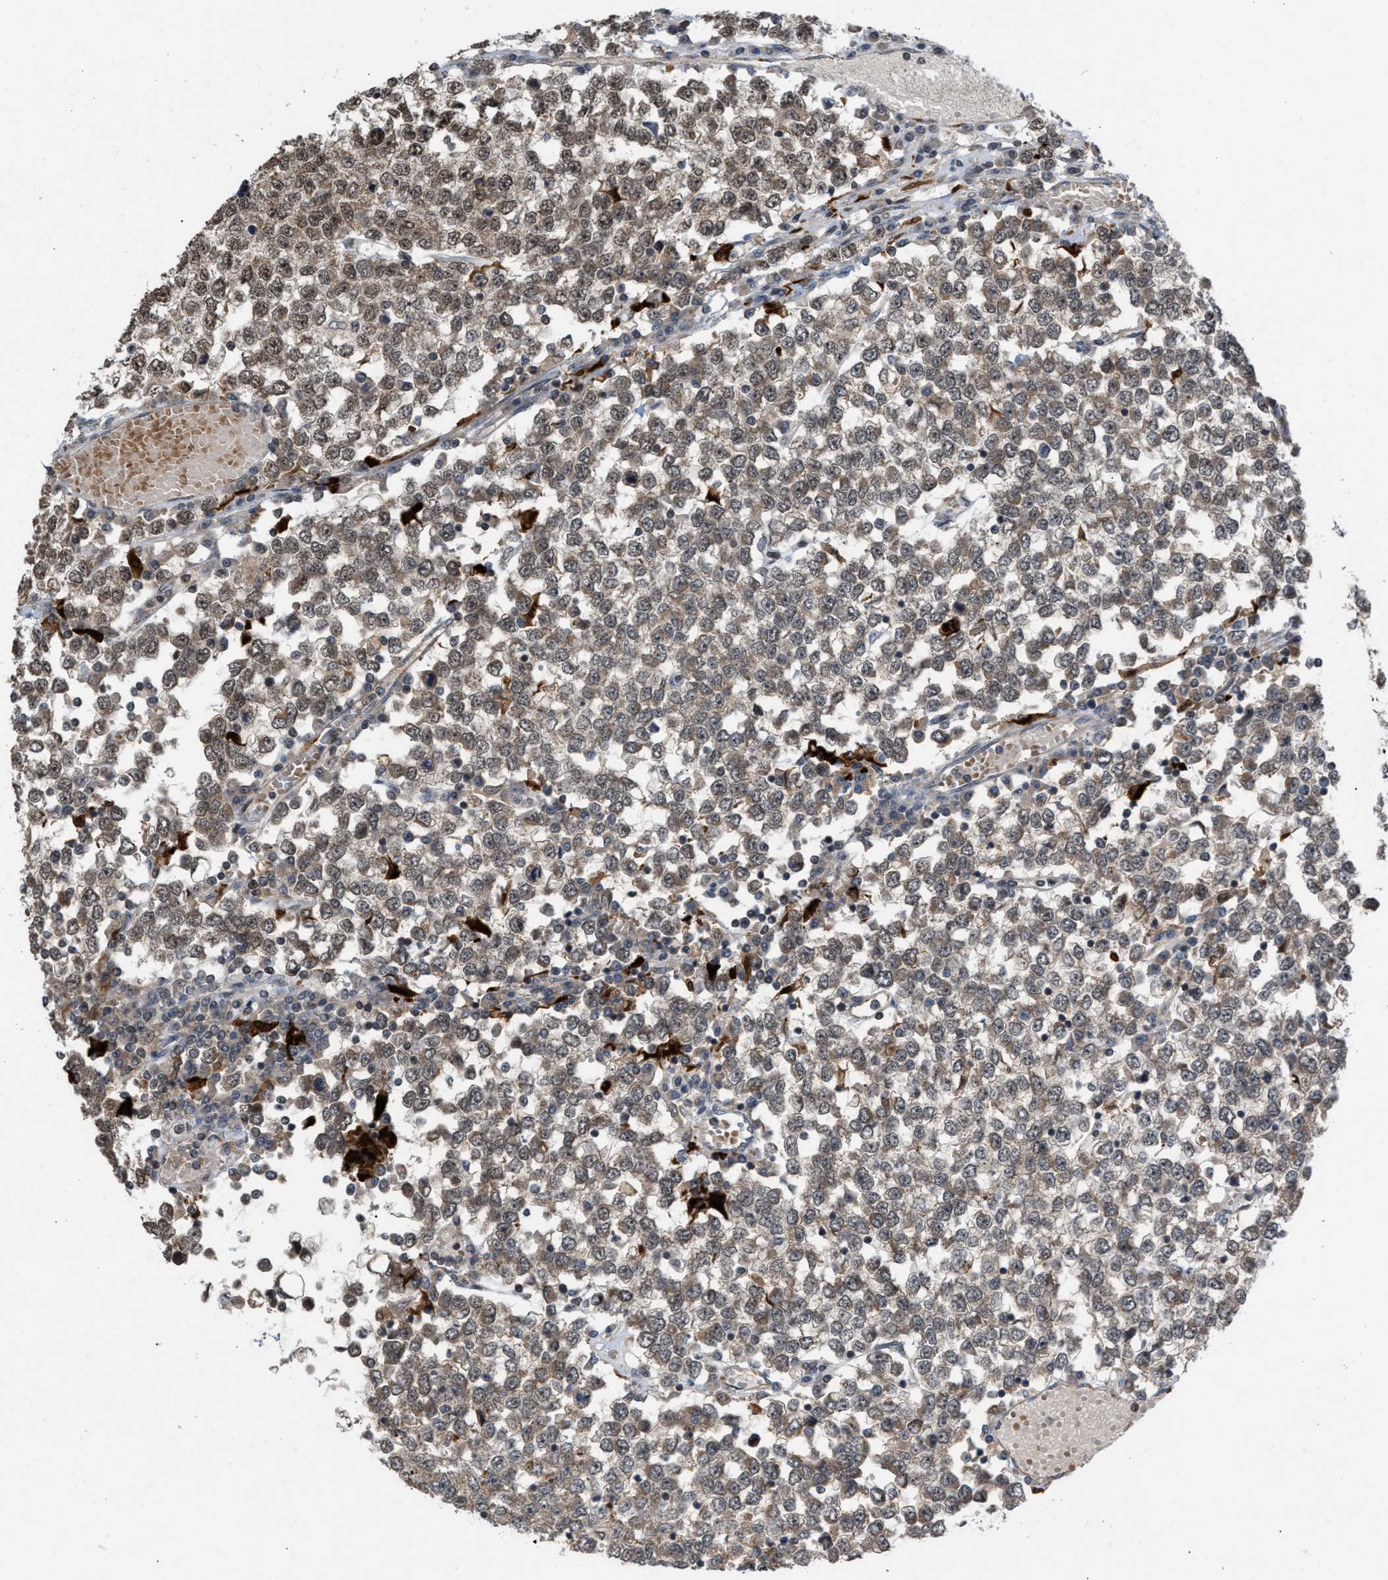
{"staining": {"intensity": "weak", "quantity": ">75%", "location": "cytoplasmic/membranous"}, "tissue": "testis cancer", "cell_type": "Tumor cells", "image_type": "cancer", "snomed": [{"axis": "morphology", "description": "Seminoma, NOS"}, {"axis": "topography", "description": "Testis"}], "caption": "The histopathology image shows immunohistochemical staining of testis cancer (seminoma). There is weak cytoplasmic/membranous expression is seen in about >75% of tumor cells. Immunohistochemistry (ihc) stains the protein of interest in brown and the nuclei are stained blue.", "gene": "C9orf78", "patient": {"sex": "male", "age": 65}}